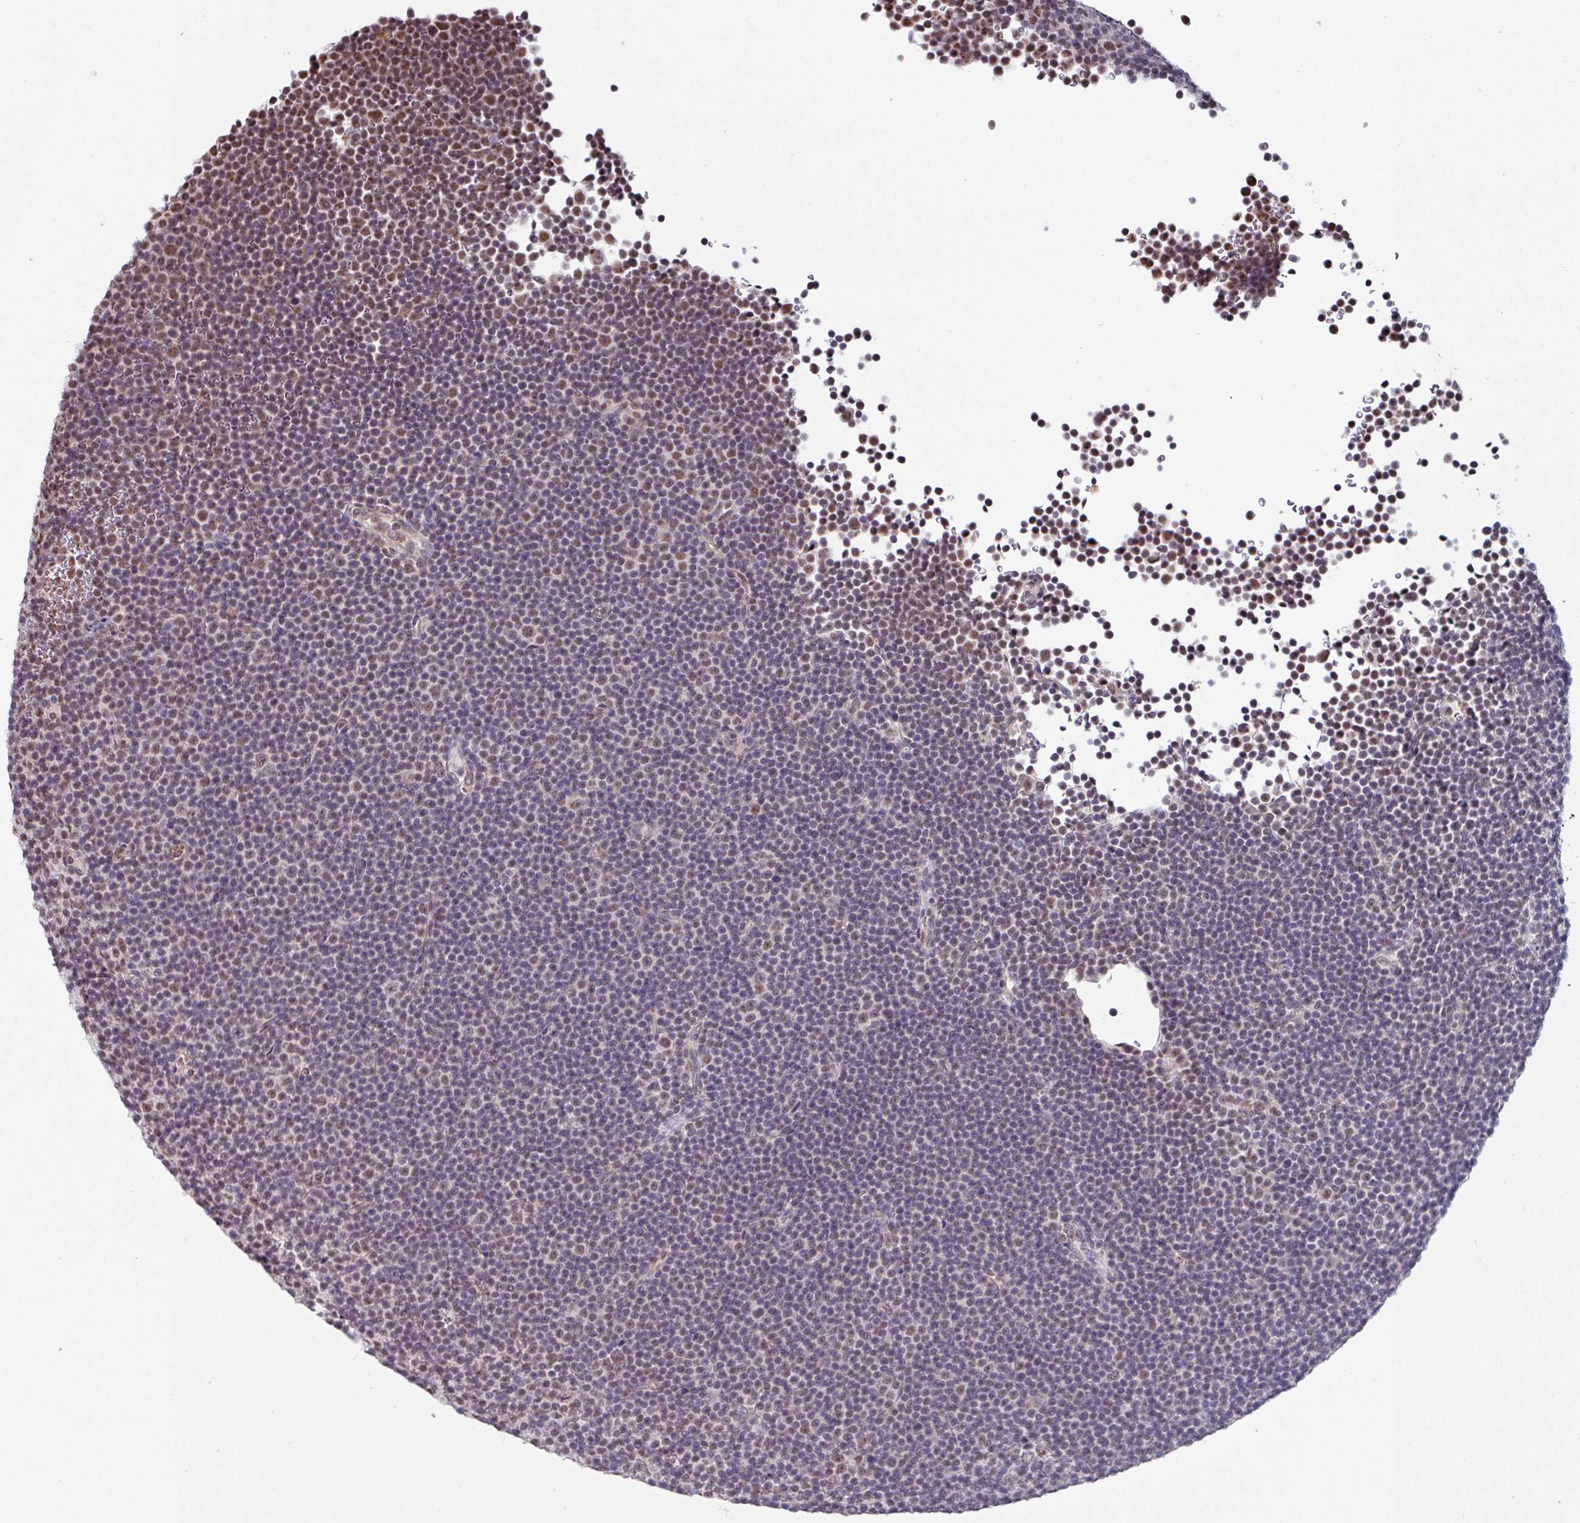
{"staining": {"intensity": "moderate", "quantity": "<25%", "location": "nuclear"}, "tissue": "lymphoma", "cell_type": "Tumor cells", "image_type": "cancer", "snomed": [{"axis": "morphology", "description": "Malignant lymphoma, non-Hodgkin's type, Low grade"}, {"axis": "topography", "description": "Lymph node"}], "caption": "This image reveals immunohistochemistry staining of malignant lymphoma, non-Hodgkin's type (low-grade), with low moderate nuclear staining in about <25% of tumor cells.", "gene": "TMED5", "patient": {"sex": "female", "age": 67}}